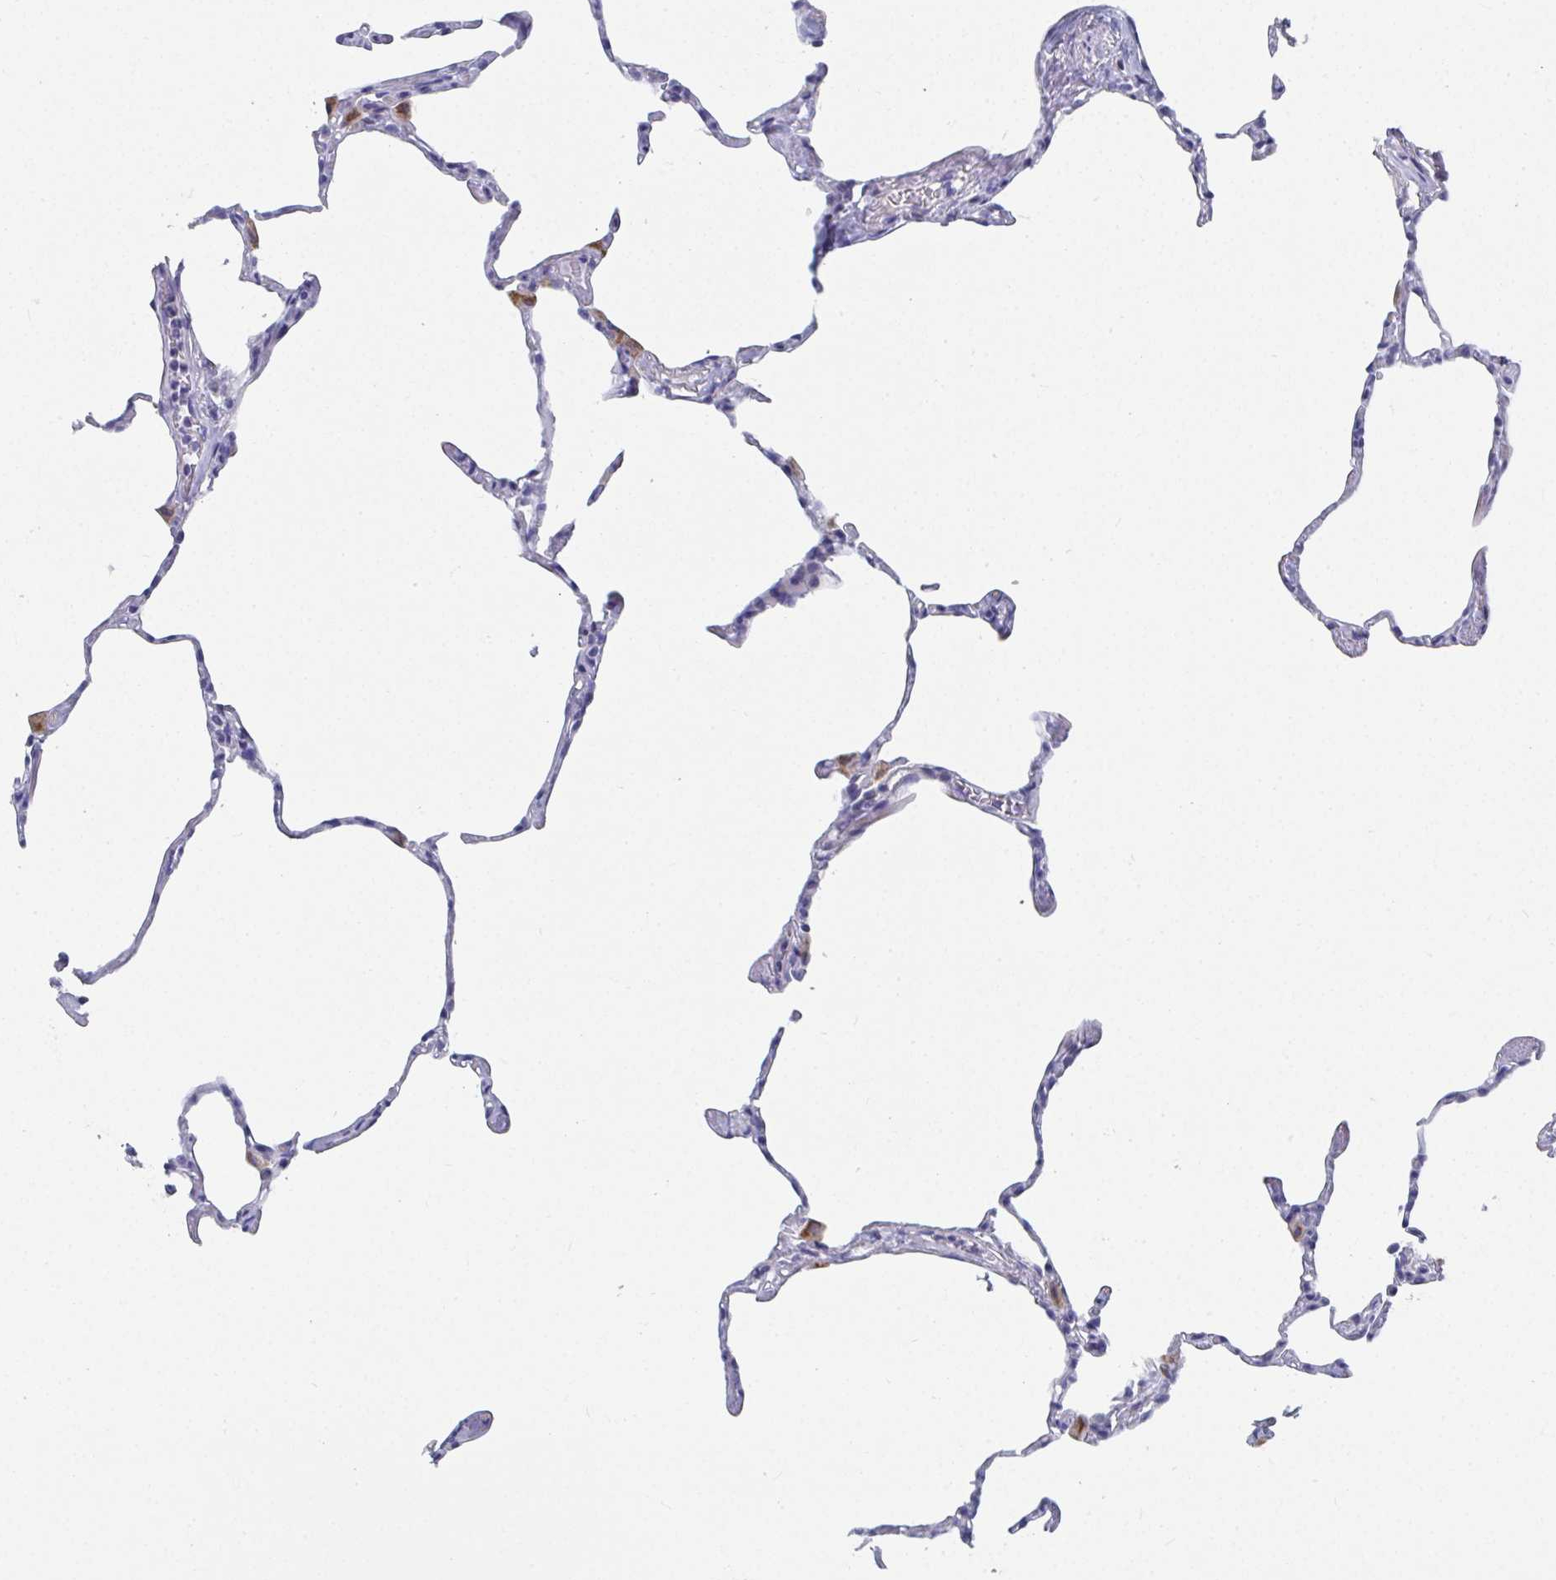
{"staining": {"intensity": "negative", "quantity": "none", "location": "none"}, "tissue": "lung", "cell_type": "Alveolar cells", "image_type": "normal", "snomed": [{"axis": "morphology", "description": "Normal tissue, NOS"}, {"axis": "topography", "description": "Lung"}], "caption": "Immunohistochemical staining of normal lung demonstrates no significant staining in alveolar cells. (DAB (3,3'-diaminobenzidine) immunohistochemistry with hematoxylin counter stain).", "gene": "ATP5F1C", "patient": {"sex": "male", "age": 65}}